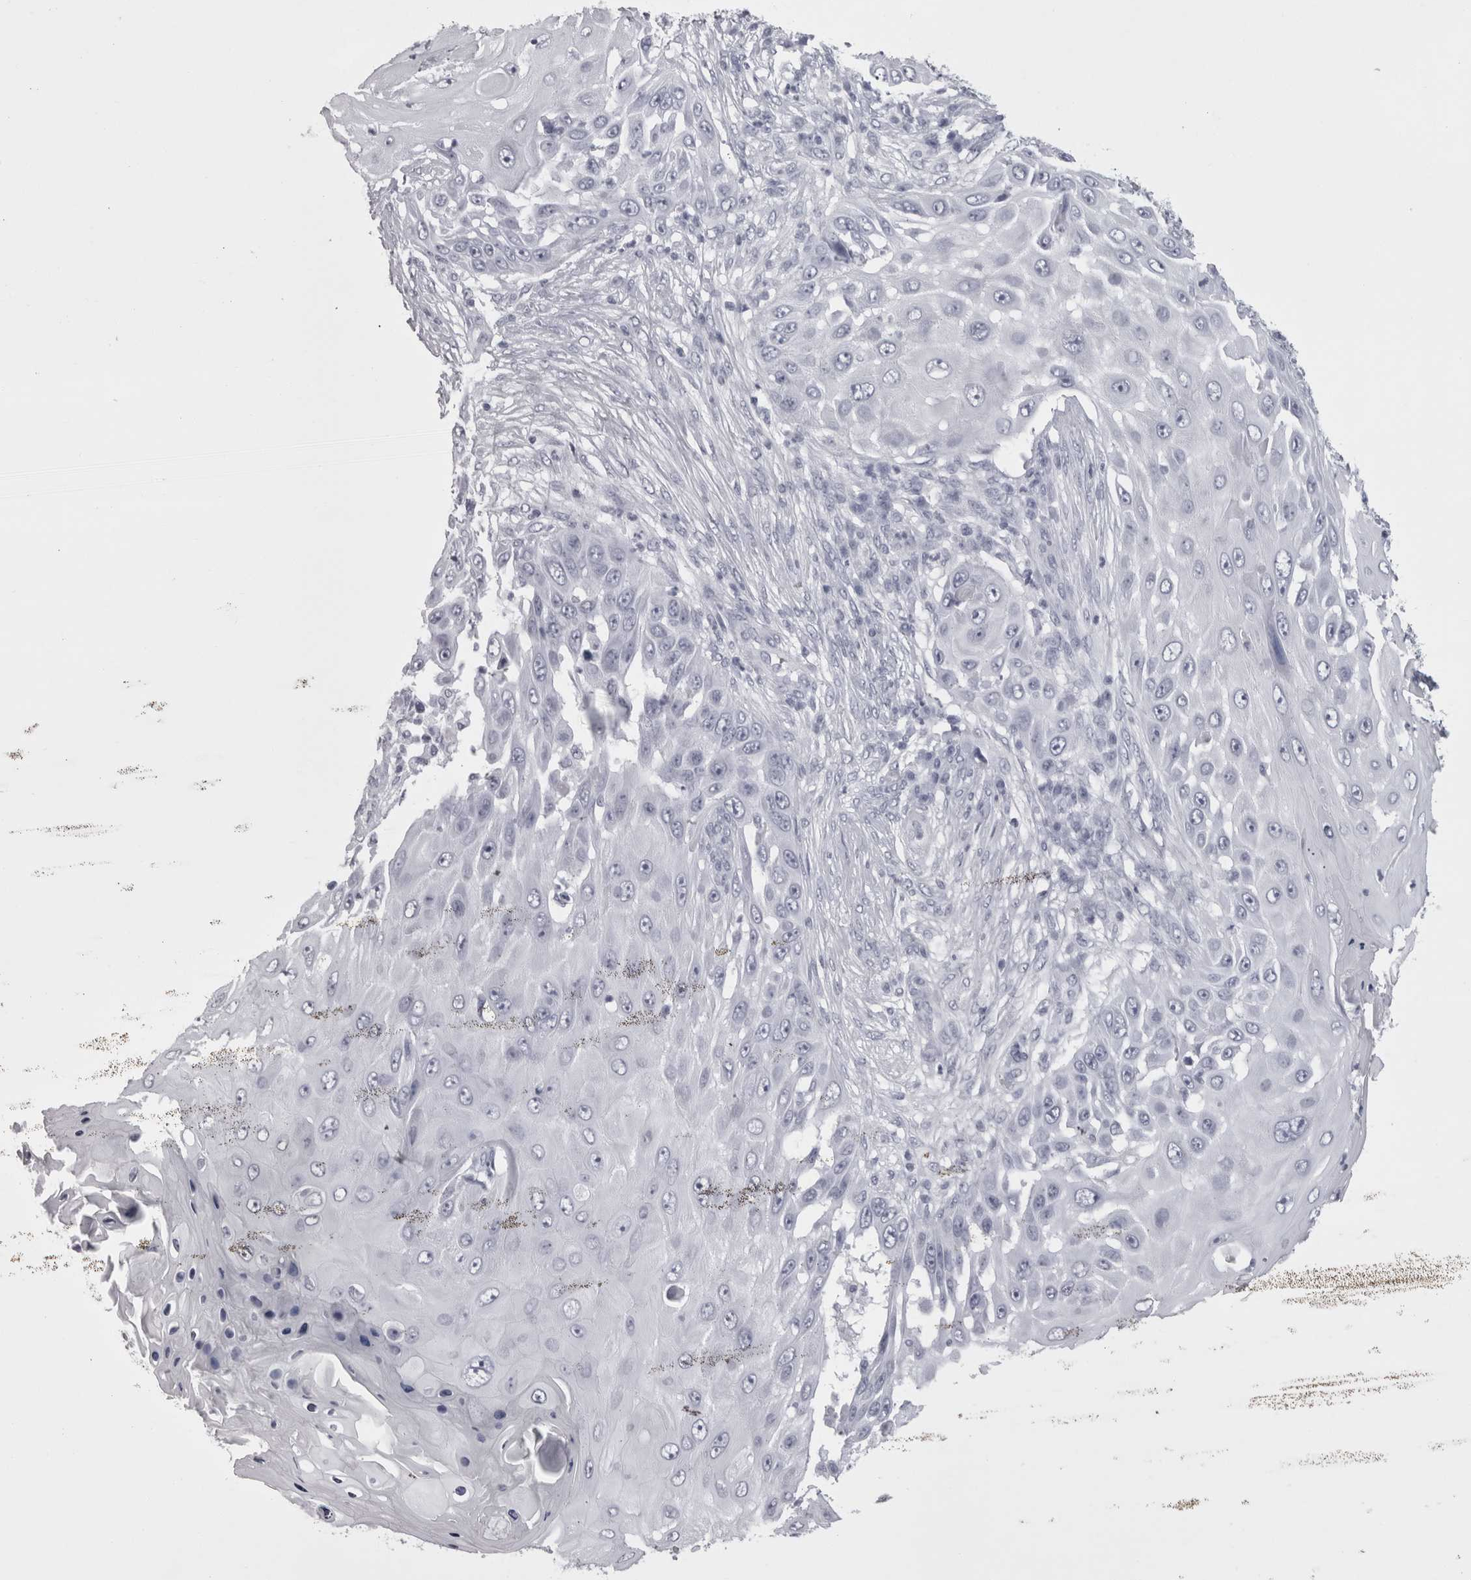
{"staining": {"intensity": "negative", "quantity": "none", "location": "none"}, "tissue": "skin cancer", "cell_type": "Tumor cells", "image_type": "cancer", "snomed": [{"axis": "morphology", "description": "Squamous cell carcinoma, NOS"}, {"axis": "topography", "description": "Skin"}], "caption": "An IHC micrograph of skin cancer (squamous cell carcinoma) is shown. There is no staining in tumor cells of skin cancer (squamous cell carcinoma).", "gene": "SKAP1", "patient": {"sex": "female", "age": 44}}